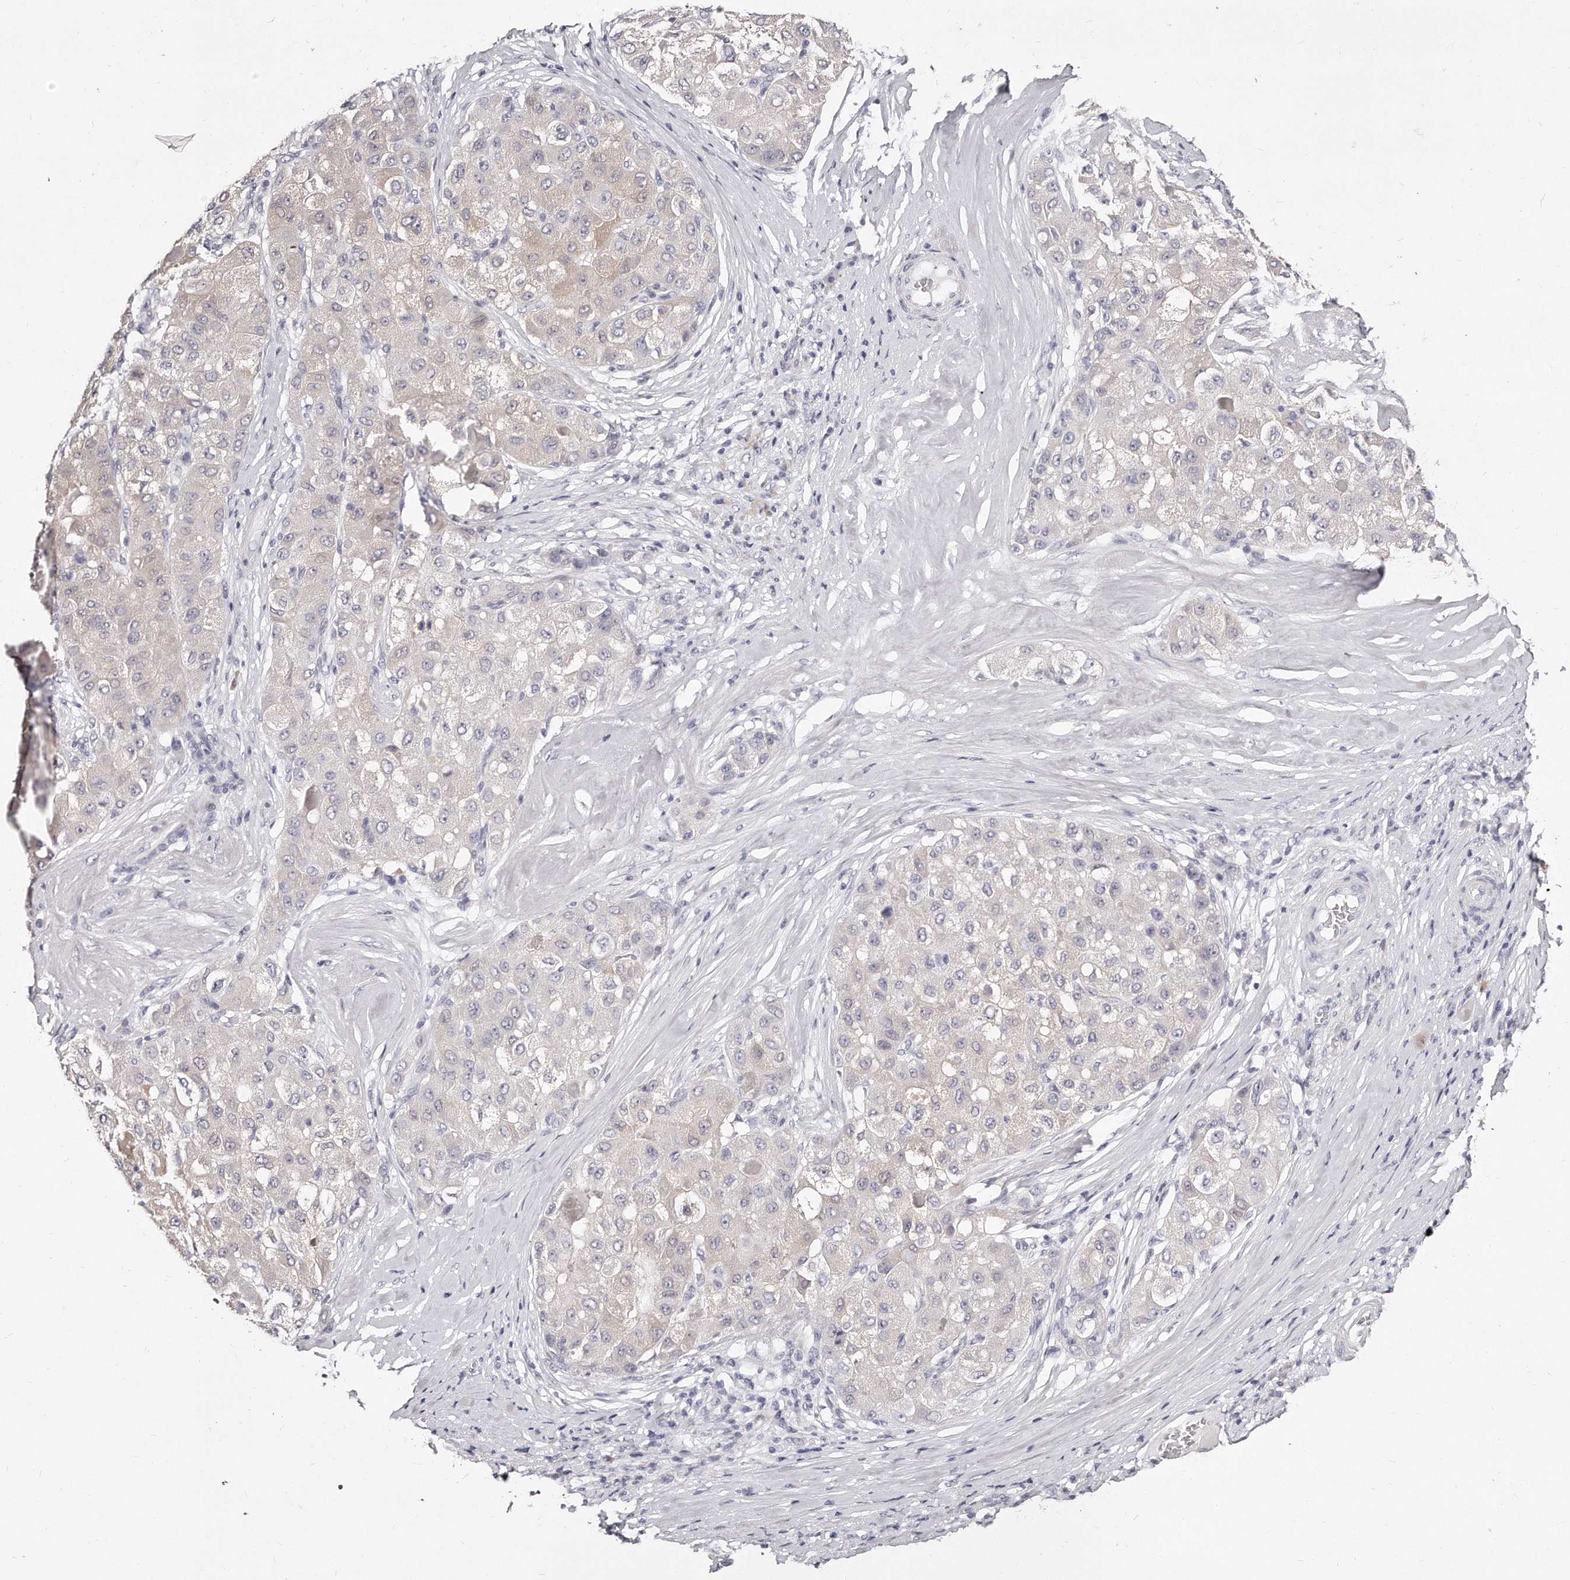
{"staining": {"intensity": "negative", "quantity": "none", "location": "none"}, "tissue": "liver cancer", "cell_type": "Tumor cells", "image_type": "cancer", "snomed": [{"axis": "morphology", "description": "Carcinoma, Hepatocellular, NOS"}, {"axis": "topography", "description": "Liver"}], "caption": "Histopathology image shows no significant protein positivity in tumor cells of liver cancer.", "gene": "GDA", "patient": {"sex": "male", "age": 80}}